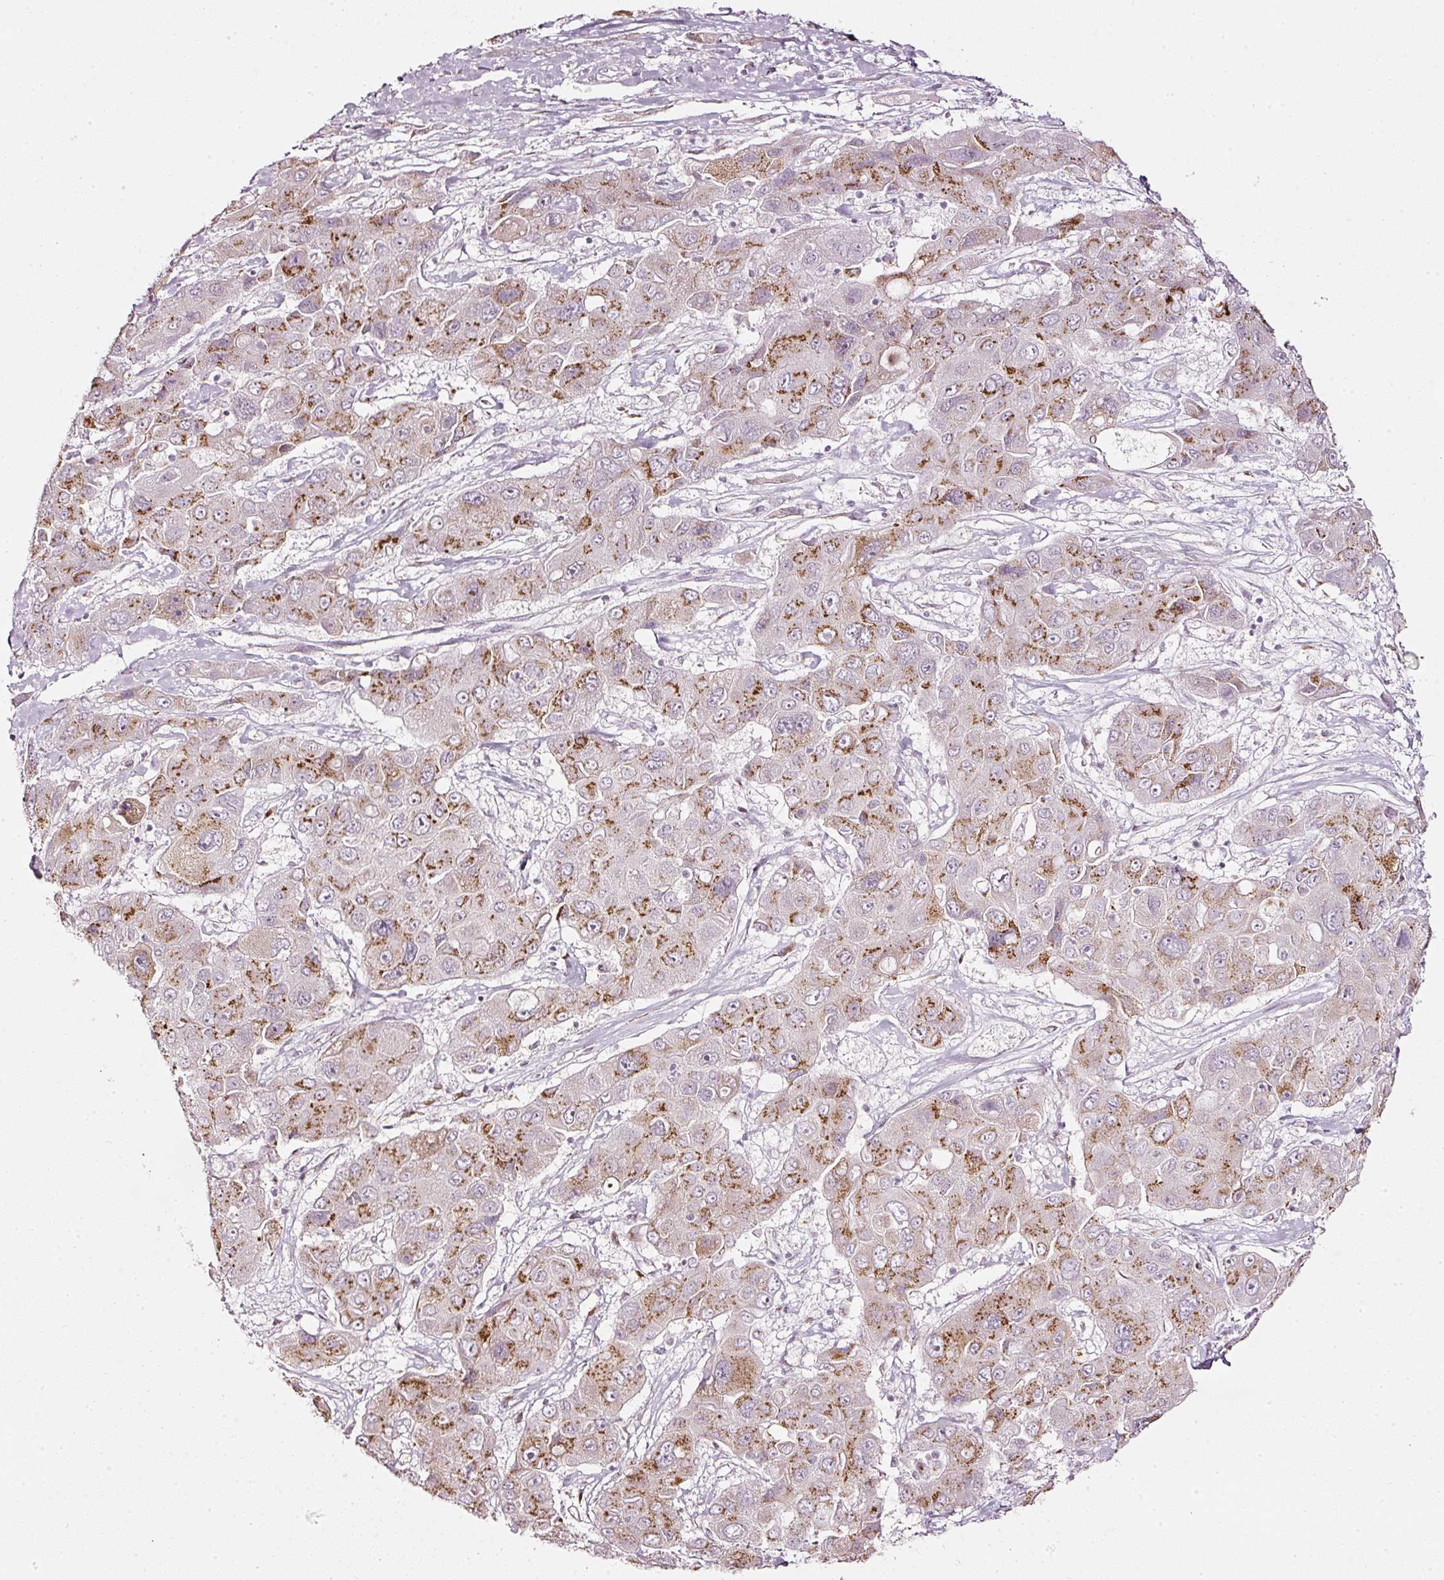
{"staining": {"intensity": "moderate", "quantity": "25%-75%", "location": "cytoplasmic/membranous"}, "tissue": "liver cancer", "cell_type": "Tumor cells", "image_type": "cancer", "snomed": [{"axis": "morphology", "description": "Cholangiocarcinoma"}, {"axis": "topography", "description": "Liver"}], "caption": "Moderate cytoplasmic/membranous positivity for a protein is identified in about 25%-75% of tumor cells of cholangiocarcinoma (liver) using immunohistochemistry.", "gene": "SDF4", "patient": {"sex": "male", "age": 67}}